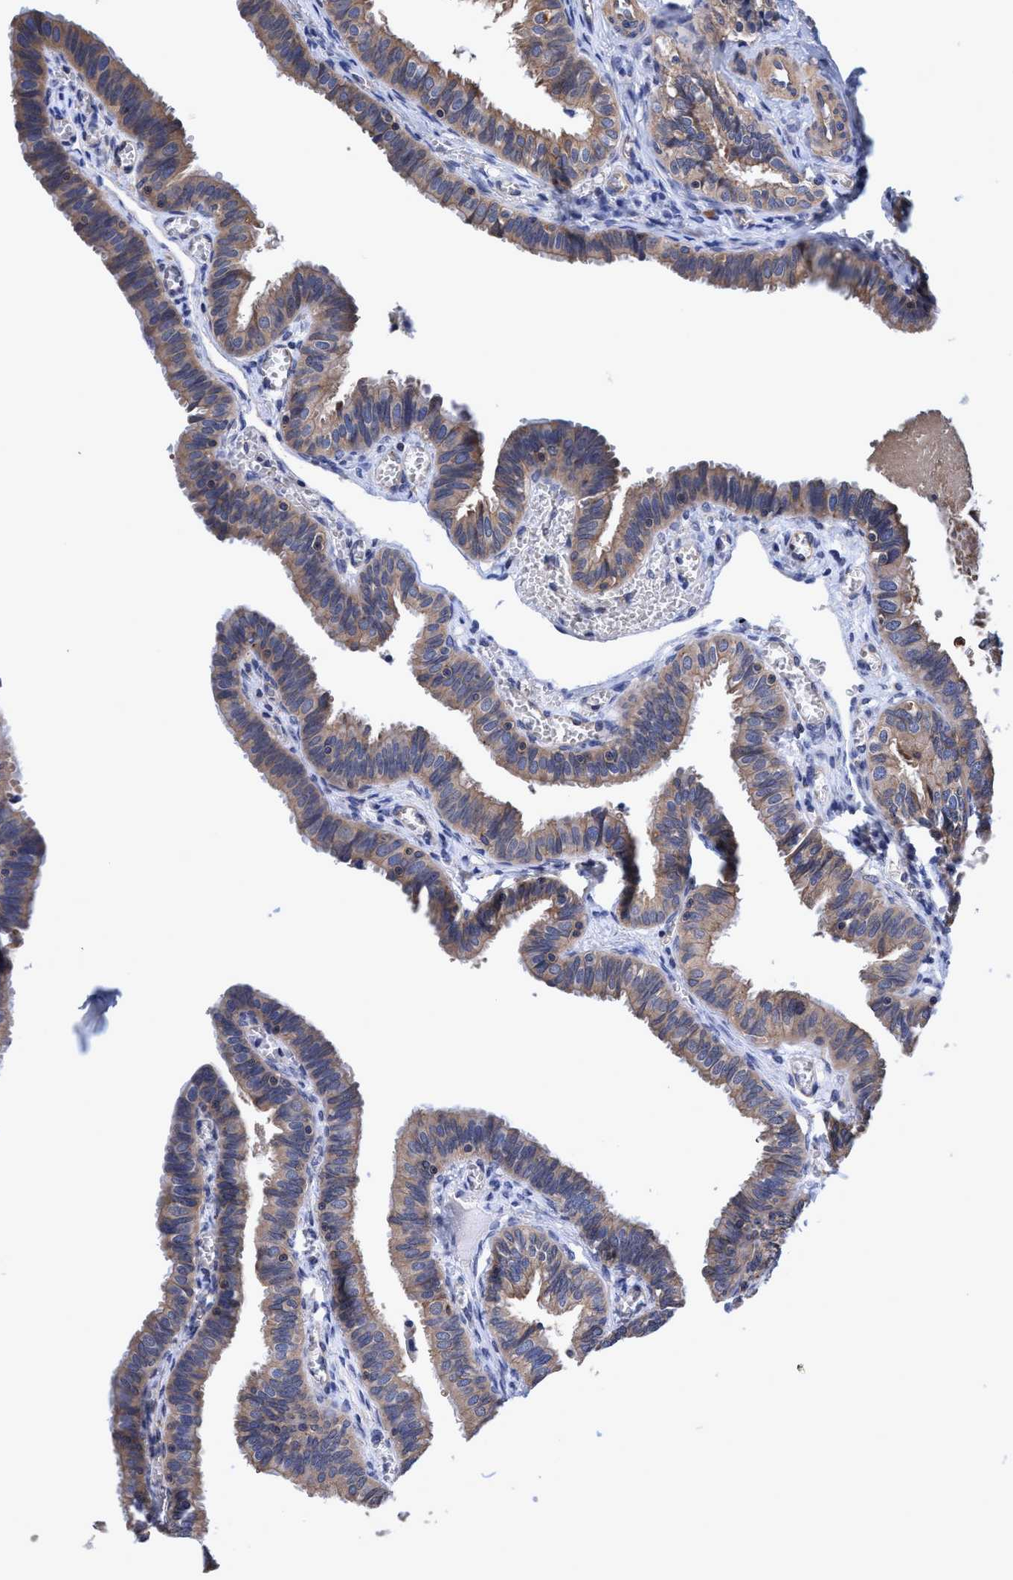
{"staining": {"intensity": "moderate", "quantity": ">75%", "location": "cytoplasmic/membranous"}, "tissue": "fallopian tube", "cell_type": "Glandular cells", "image_type": "normal", "snomed": [{"axis": "morphology", "description": "Normal tissue, NOS"}, {"axis": "topography", "description": "Fallopian tube"}], "caption": "Immunohistochemistry (IHC) (DAB) staining of normal human fallopian tube reveals moderate cytoplasmic/membranous protein expression in approximately >75% of glandular cells.", "gene": "CALCOCO2", "patient": {"sex": "female", "age": 46}}